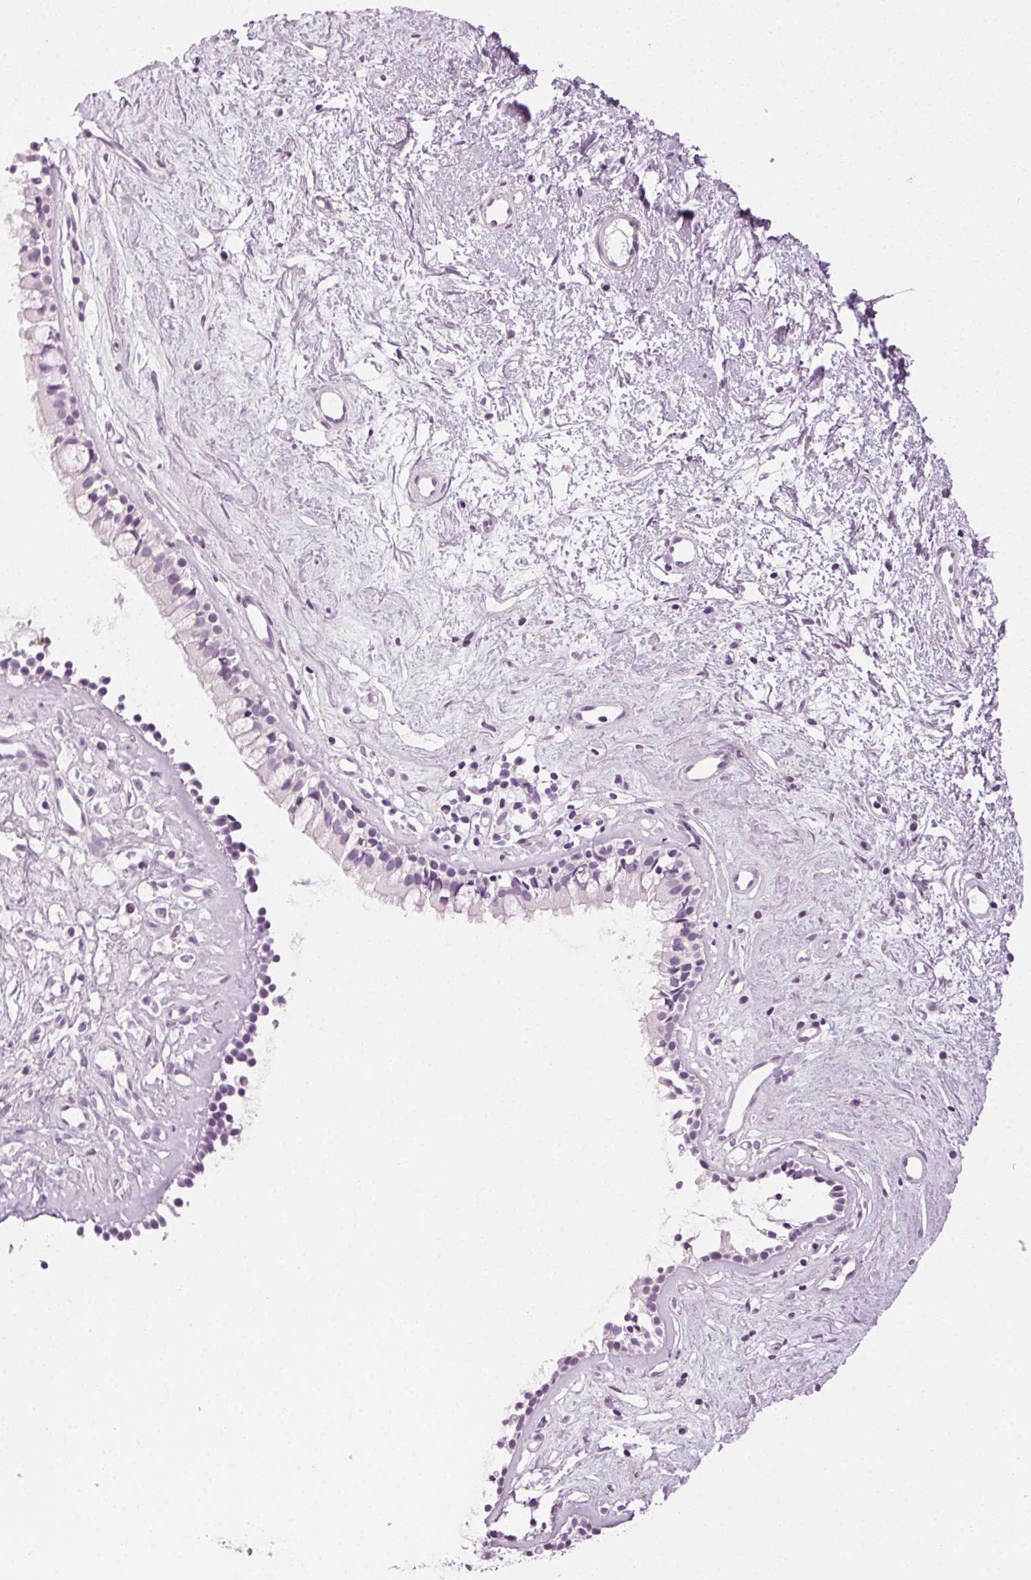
{"staining": {"intensity": "negative", "quantity": "none", "location": "none"}, "tissue": "nasopharynx", "cell_type": "Respiratory epithelial cells", "image_type": "normal", "snomed": [{"axis": "morphology", "description": "Normal tissue, NOS"}, {"axis": "topography", "description": "Nasopharynx"}], "caption": "Micrograph shows no significant protein positivity in respiratory epithelial cells of benign nasopharynx.", "gene": "MPO", "patient": {"sex": "female", "age": 52}}